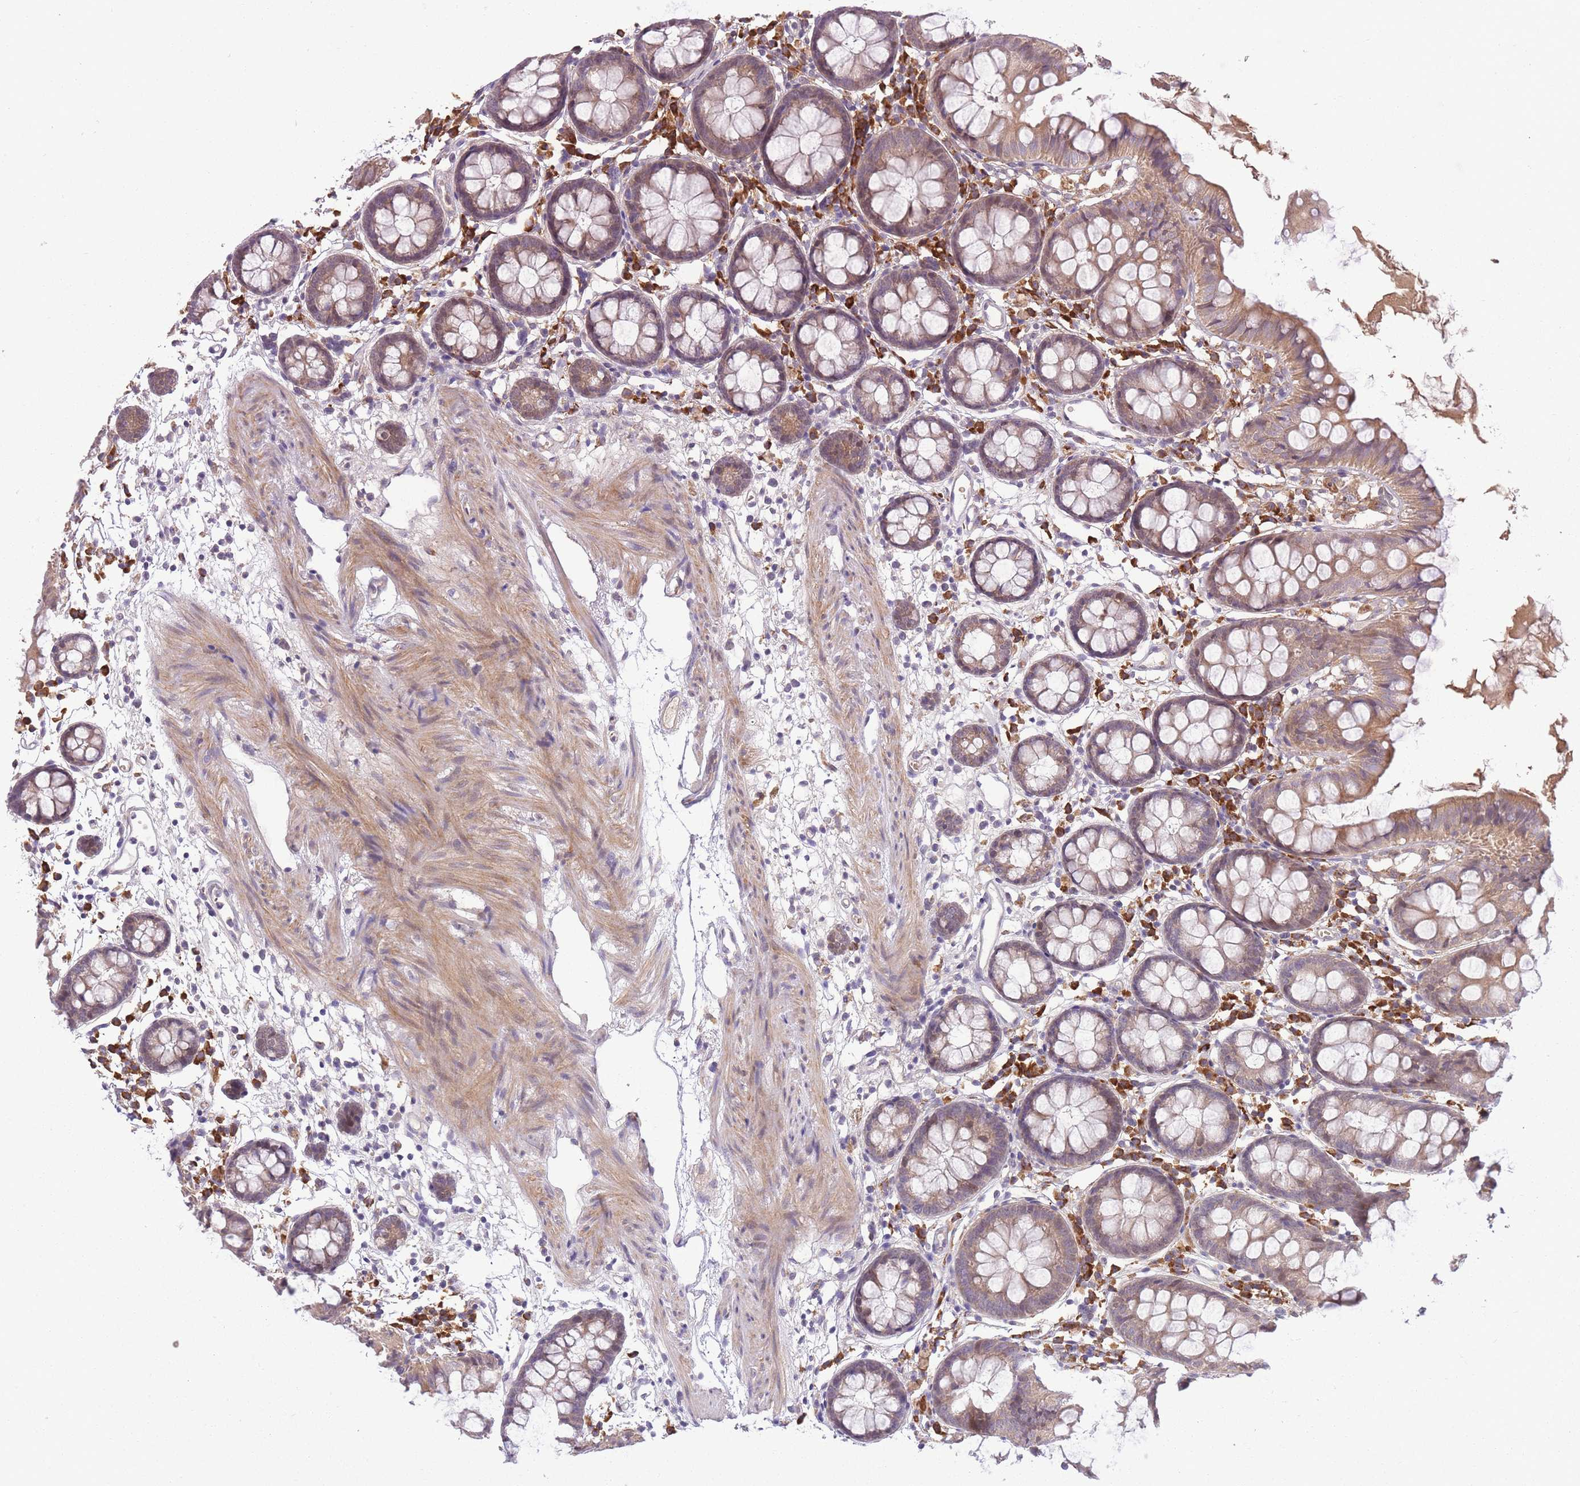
{"staining": {"intensity": "negative", "quantity": "none", "location": "none"}, "tissue": "colon", "cell_type": "Endothelial cells", "image_type": "normal", "snomed": [{"axis": "morphology", "description": "Normal tissue, NOS"}, {"axis": "topography", "description": "Colon"}], "caption": "Normal colon was stained to show a protein in brown. There is no significant positivity in endothelial cells.", "gene": "POLR3F", "patient": {"sex": "female", "age": 84}}